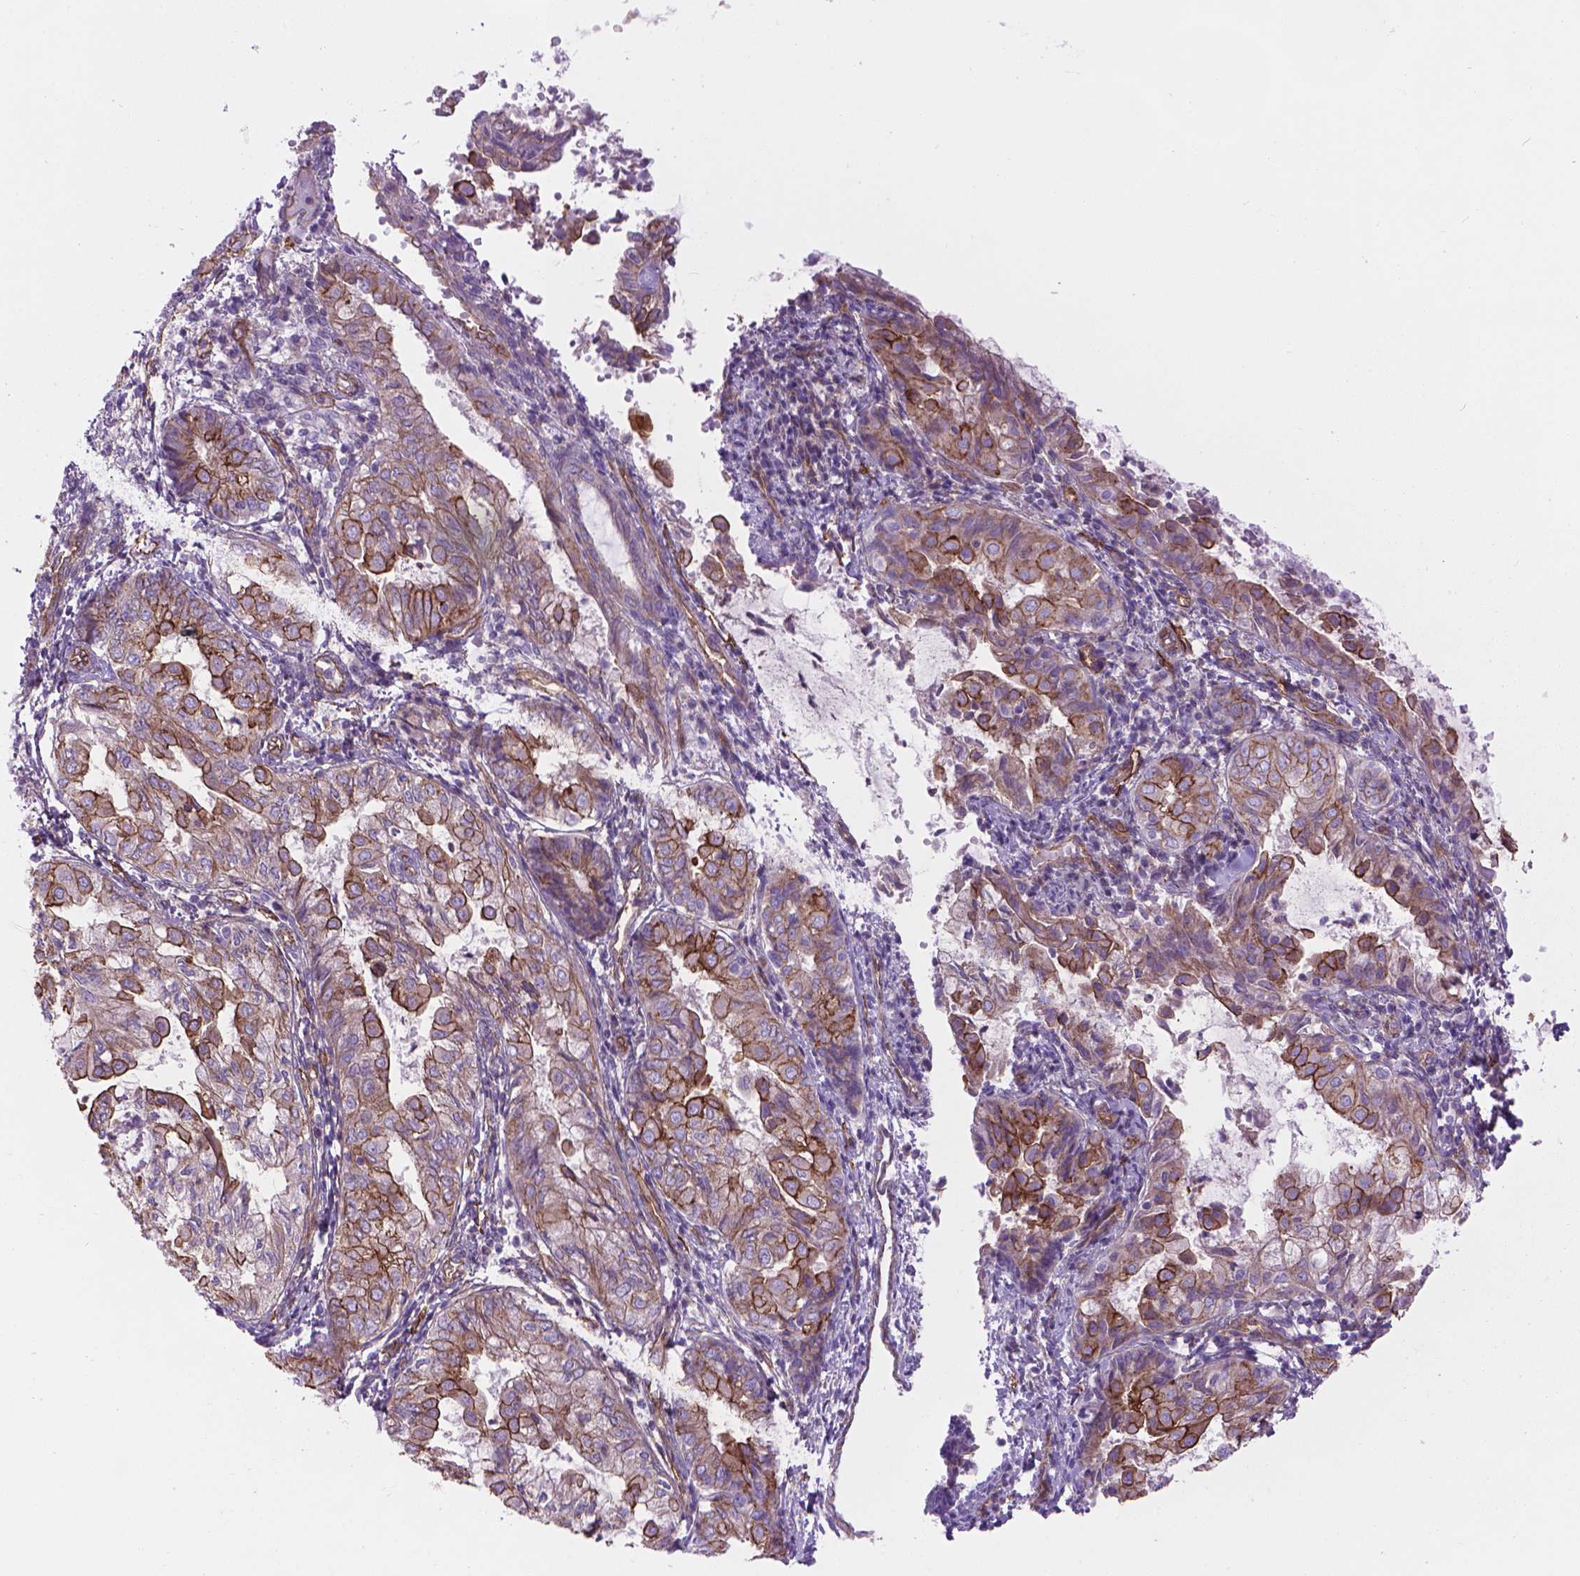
{"staining": {"intensity": "strong", "quantity": "25%-75%", "location": "cytoplasmic/membranous"}, "tissue": "endometrial cancer", "cell_type": "Tumor cells", "image_type": "cancer", "snomed": [{"axis": "morphology", "description": "Adenocarcinoma, NOS"}, {"axis": "topography", "description": "Endometrium"}], "caption": "Adenocarcinoma (endometrial) stained for a protein exhibits strong cytoplasmic/membranous positivity in tumor cells.", "gene": "TENT5A", "patient": {"sex": "female", "age": 68}}